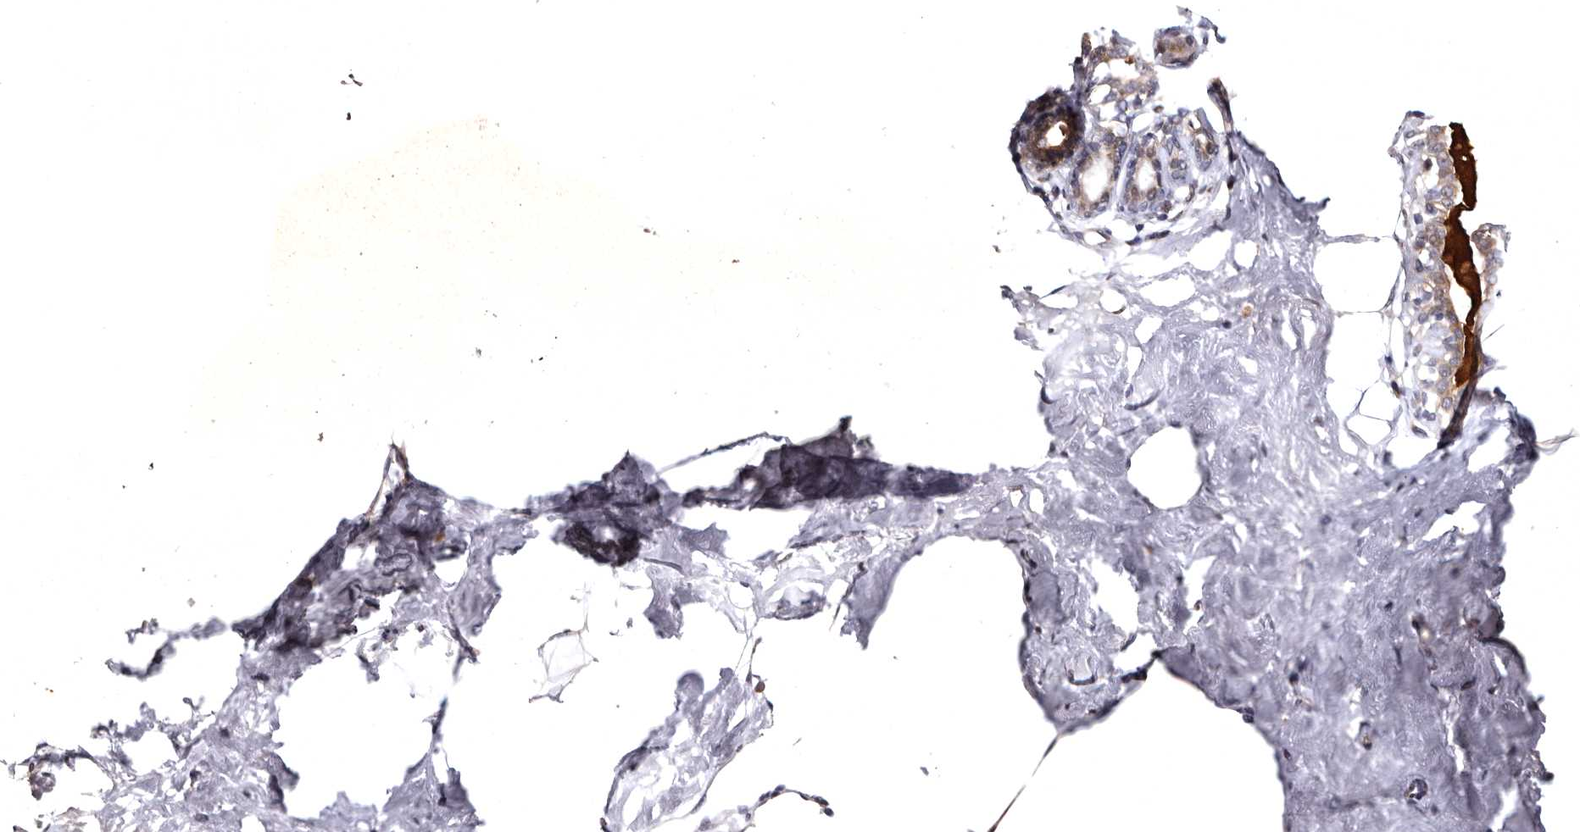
{"staining": {"intensity": "weak", "quantity": ">75%", "location": "cytoplasmic/membranous"}, "tissue": "breast", "cell_type": "Adipocytes", "image_type": "normal", "snomed": [{"axis": "morphology", "description": "Normal tissue, NOS"}, {"axis": "morphology", "description": "Adenoma, NOS"}, {"axis": "topography", "description": "Breast"}], "caption": "High-power microscopy captured an immunohistochemistry (IHC) histopathology image of normal breast, revealing weak cytoplasmic/membranous positivity in about >75% of adipocytes. (Stains: DAB in brown, nuclei in blue, Microscopy: brightfield microscopy at high magnification).", "gene": "FAM91A1", "patient": {"sex": "female", "age": 23}}